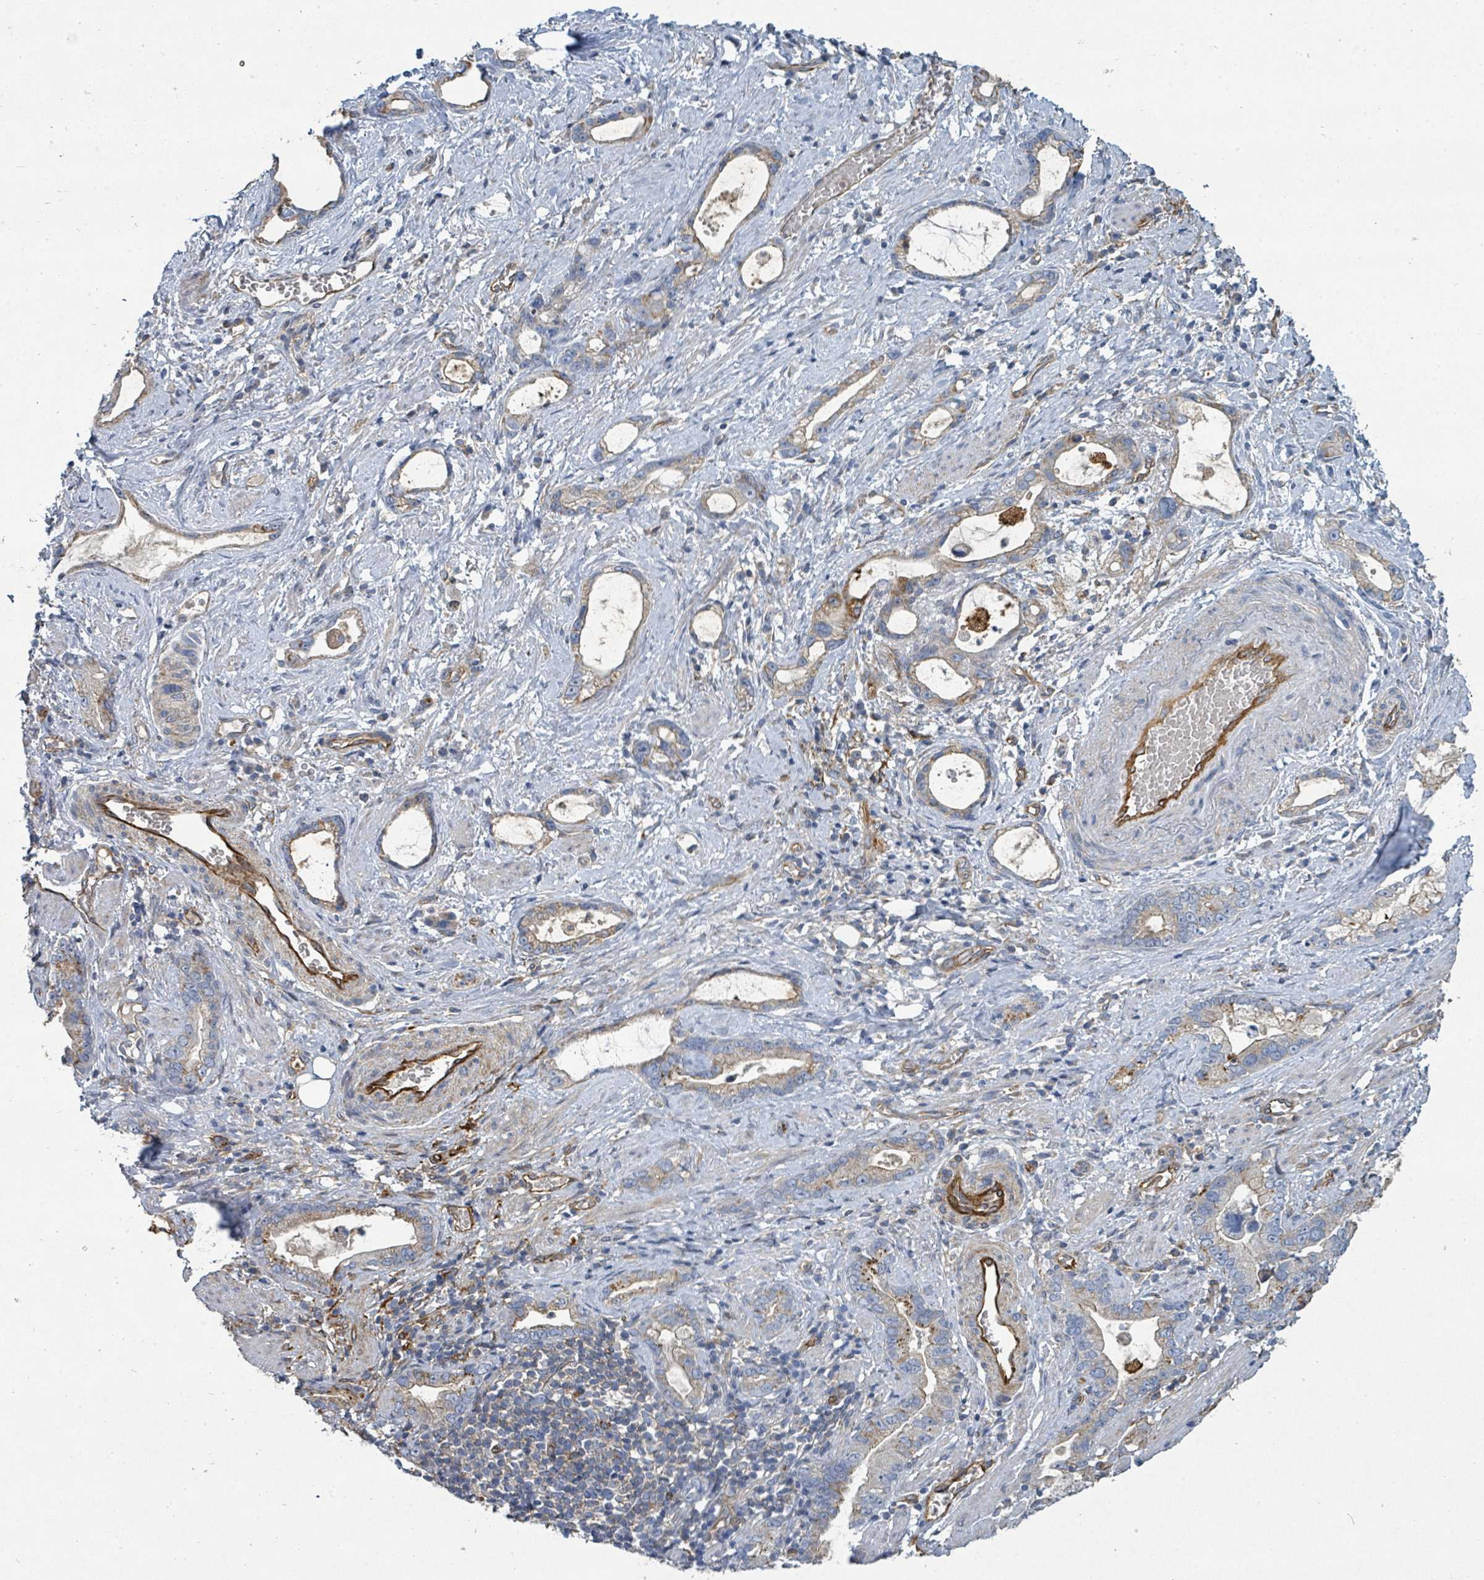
{"staining": {"intensity": "weak", "quantity": "<25%", "location": "cytoplasmic/membranous"}, "tissue": "stomach cancer", "cell_type": "Tumor cells", "image_type": "cancer", "snomed": [{"axis": "morphology", "description": "Adenocarcinoma, NOS"}, {"axis": "topography", "description": "Stomach"}], "caption": "Immunohistochemistry of human stomach cancer (adenocarcinoma) demonstrates no staining in tumor cells. (DAB (3,3'-diaminobenzidine) immunohistochemistry (IHC), high magnification).", "gene": "IFIT1", "patient": {"sex": "male", "age": 55}}